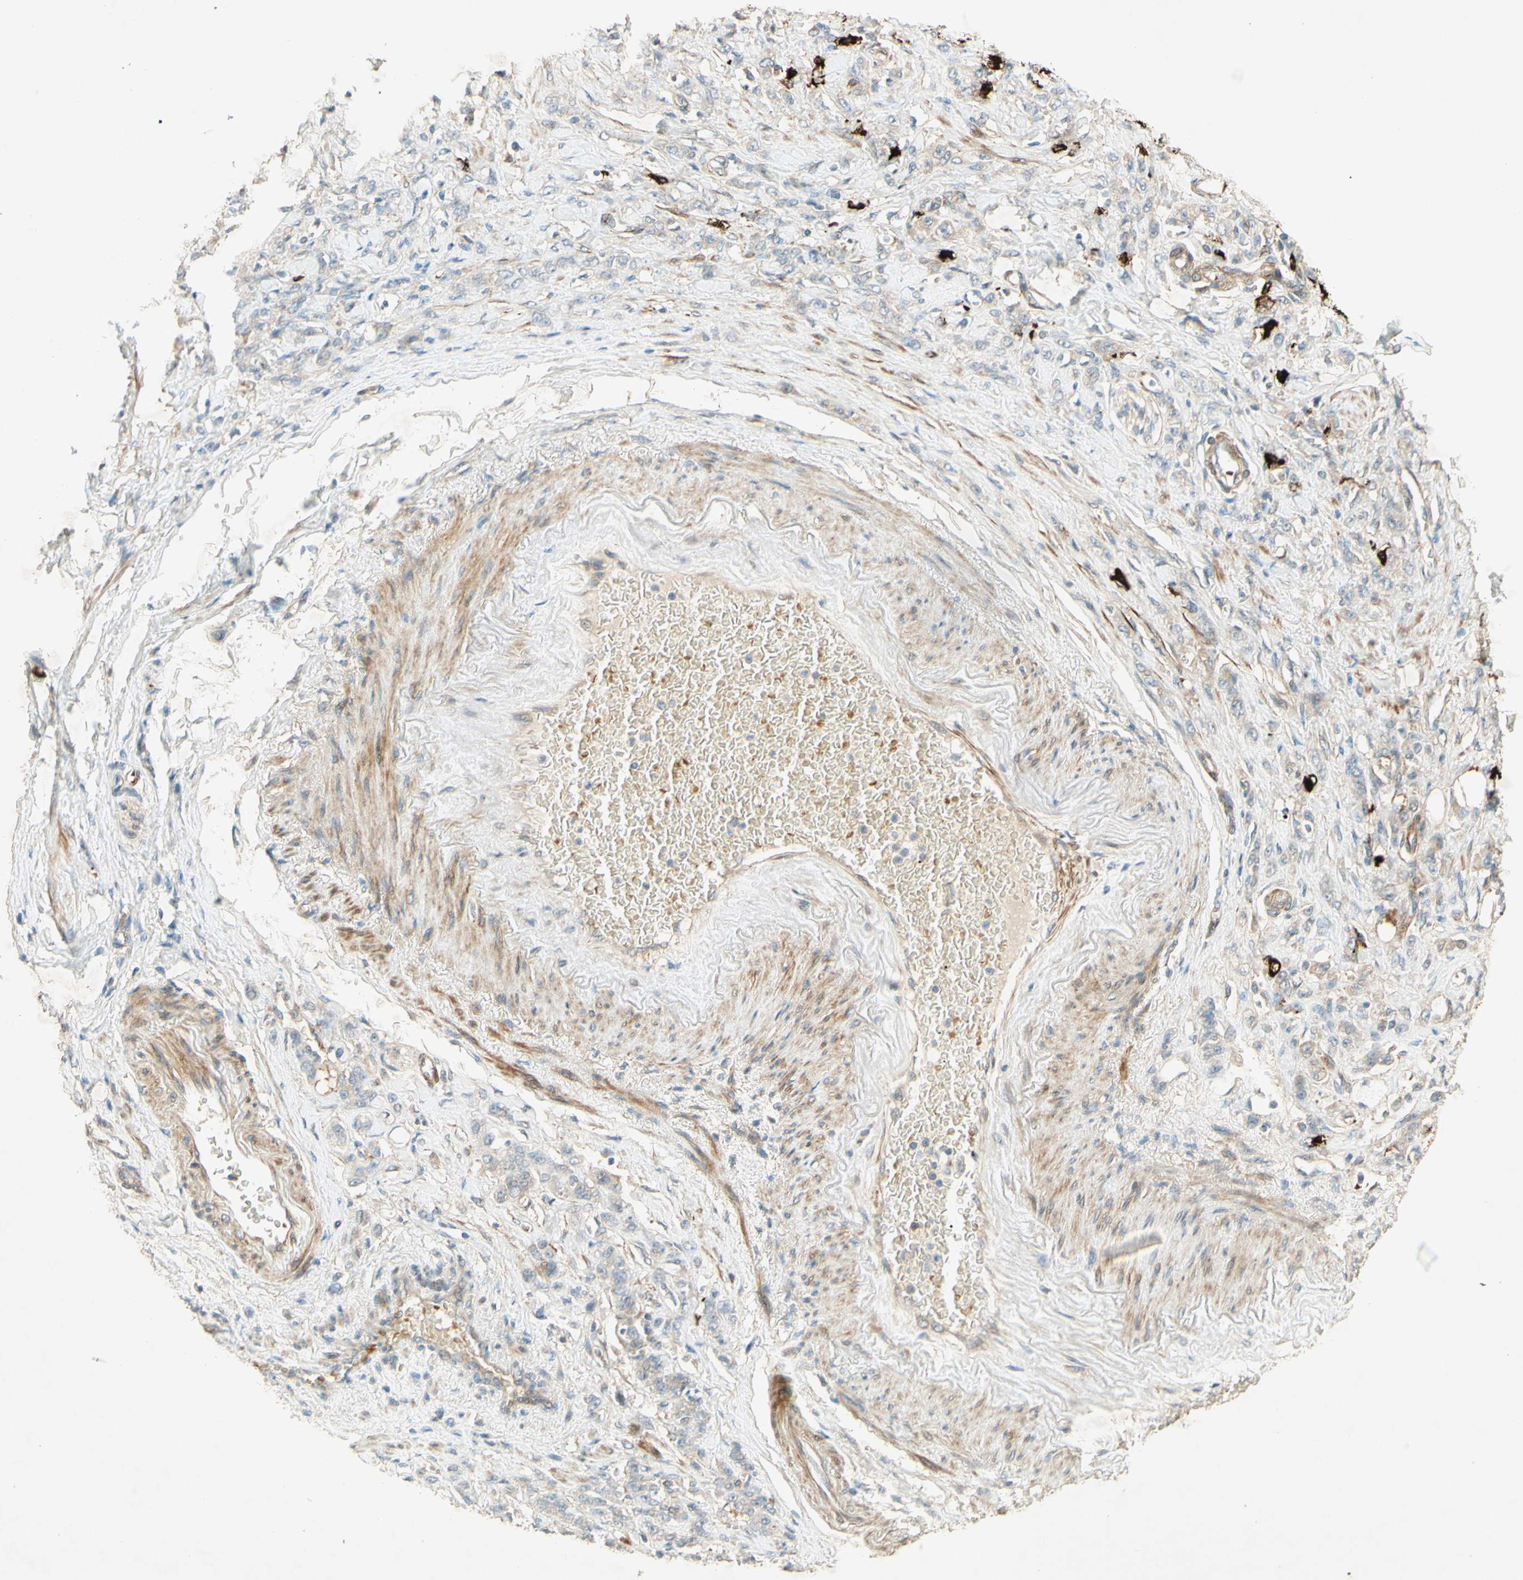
{"staining": {"intensity": "weak", "quantity": "<25%", "location": "cytoplasmic/membranous"}, "tissue": "stomach cancer", "cell_type": "Tumor cells", "image_type": "cancer", "snomed": [{"axis": "morphology", "description": "Adenocarcinoma, NOS"}, {"axis": "topography", "description": "Stomach"}], "caption": "Immunohistochemistry (IHC) image of neoplastic tissue: human stomach adenocarcinoma stained with DAB (3,3'-diaminobenzidine) demonstrates no significant protein expression in tumor cells. (DAB (3,3'-diaminobenzidine) IHC visualized using brightfield microscopy, high magnification).", "gene": "ADAM17", "patient": {"sex": "male", "age": 82}}